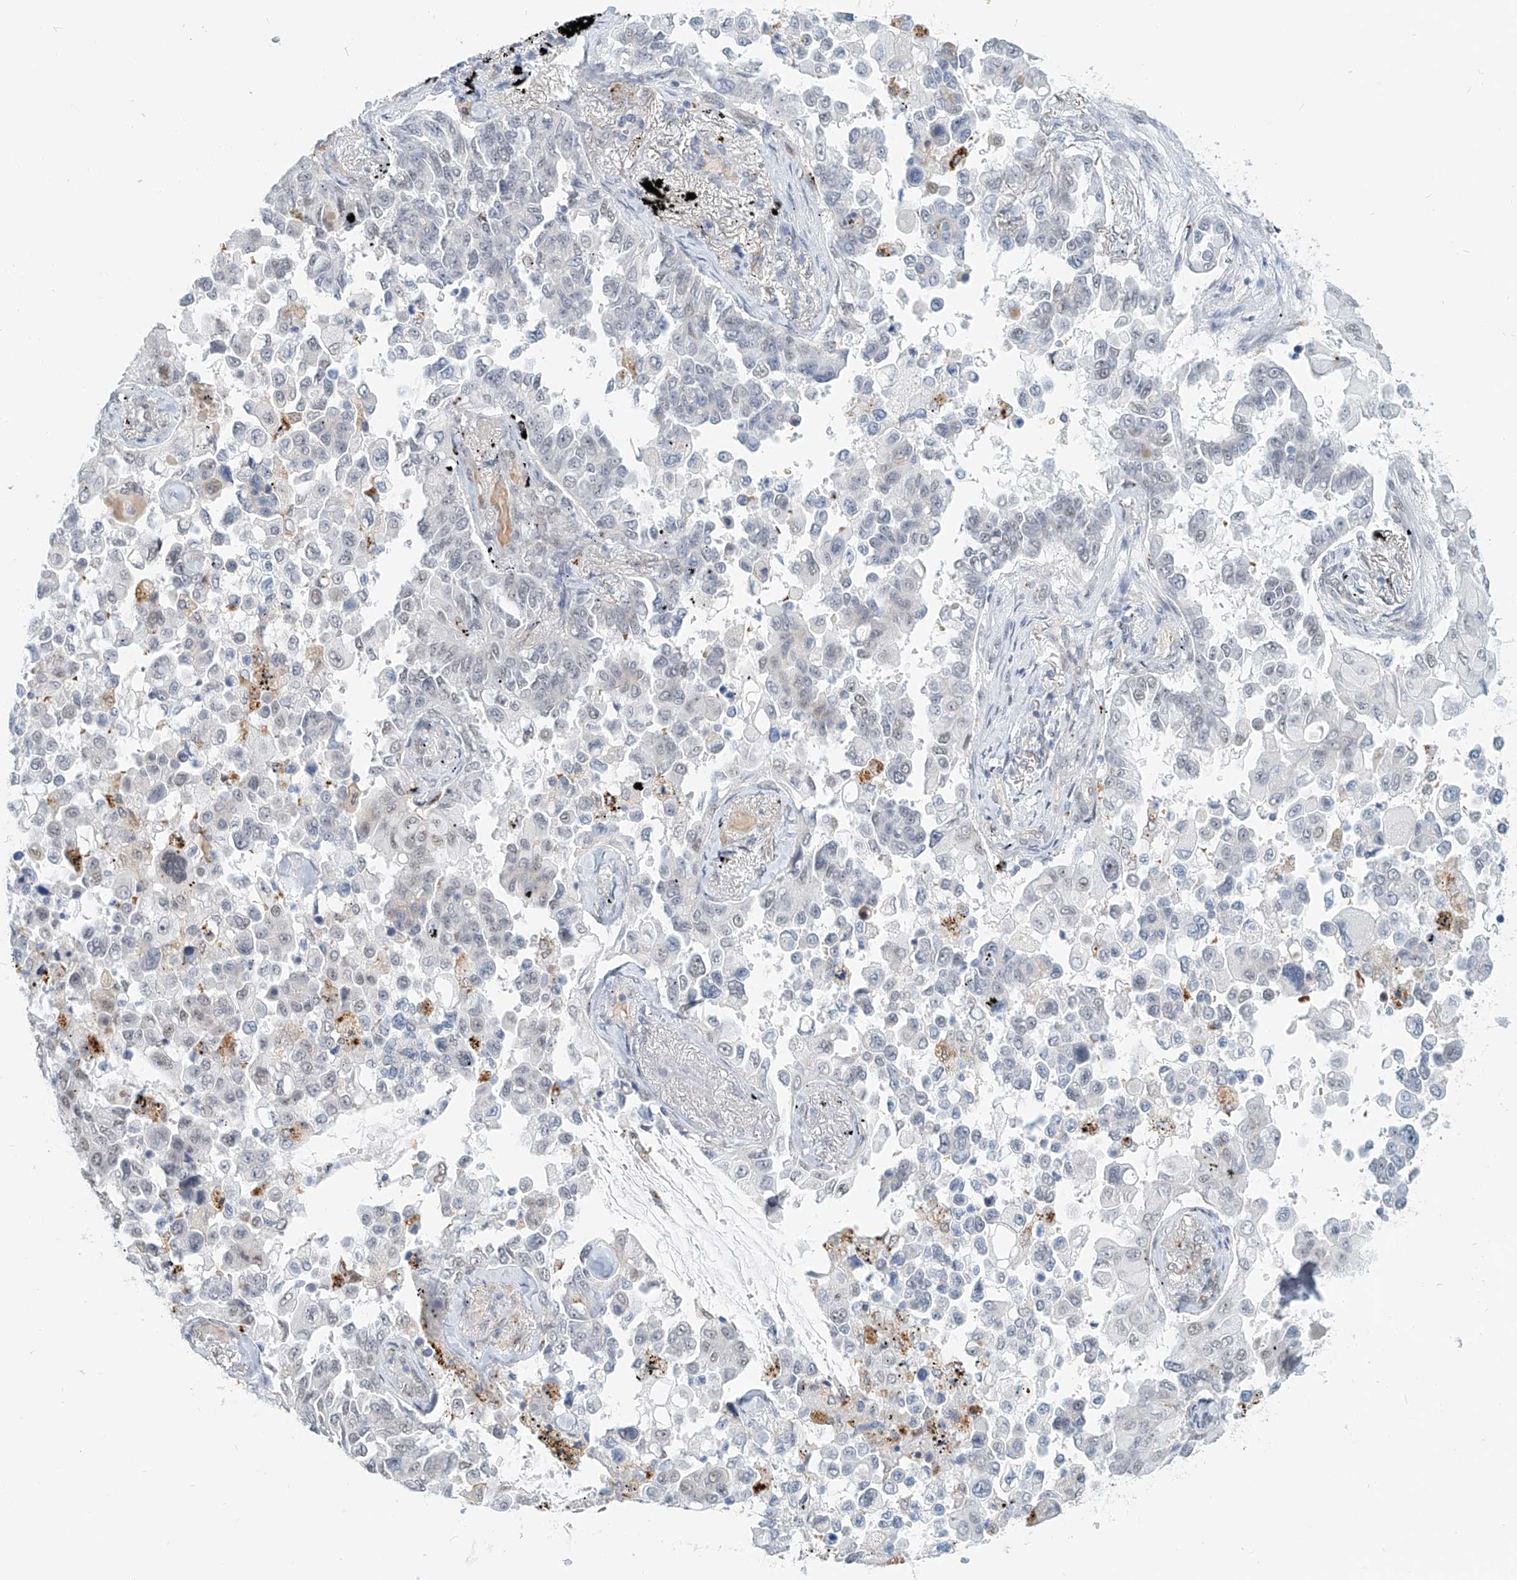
{"staining": {"intensity": "negative", "quantity": "none", "location": "none"}, "tissue": "lung cancer", "cell_type": "Tumor cells", "image_type": "cancer", "snomed": [{"axis": "morphology", "description": "Adenocarcinoma, NOS"}, {"axis": "topography", "description": "Lung"}], "caption": "Lung adenocarcinoma stained for a protein using immunohistochemistry shows no positivity tumor cells.", "gene": "SASH1", "patient": {"sex": "female", "age": 67}}